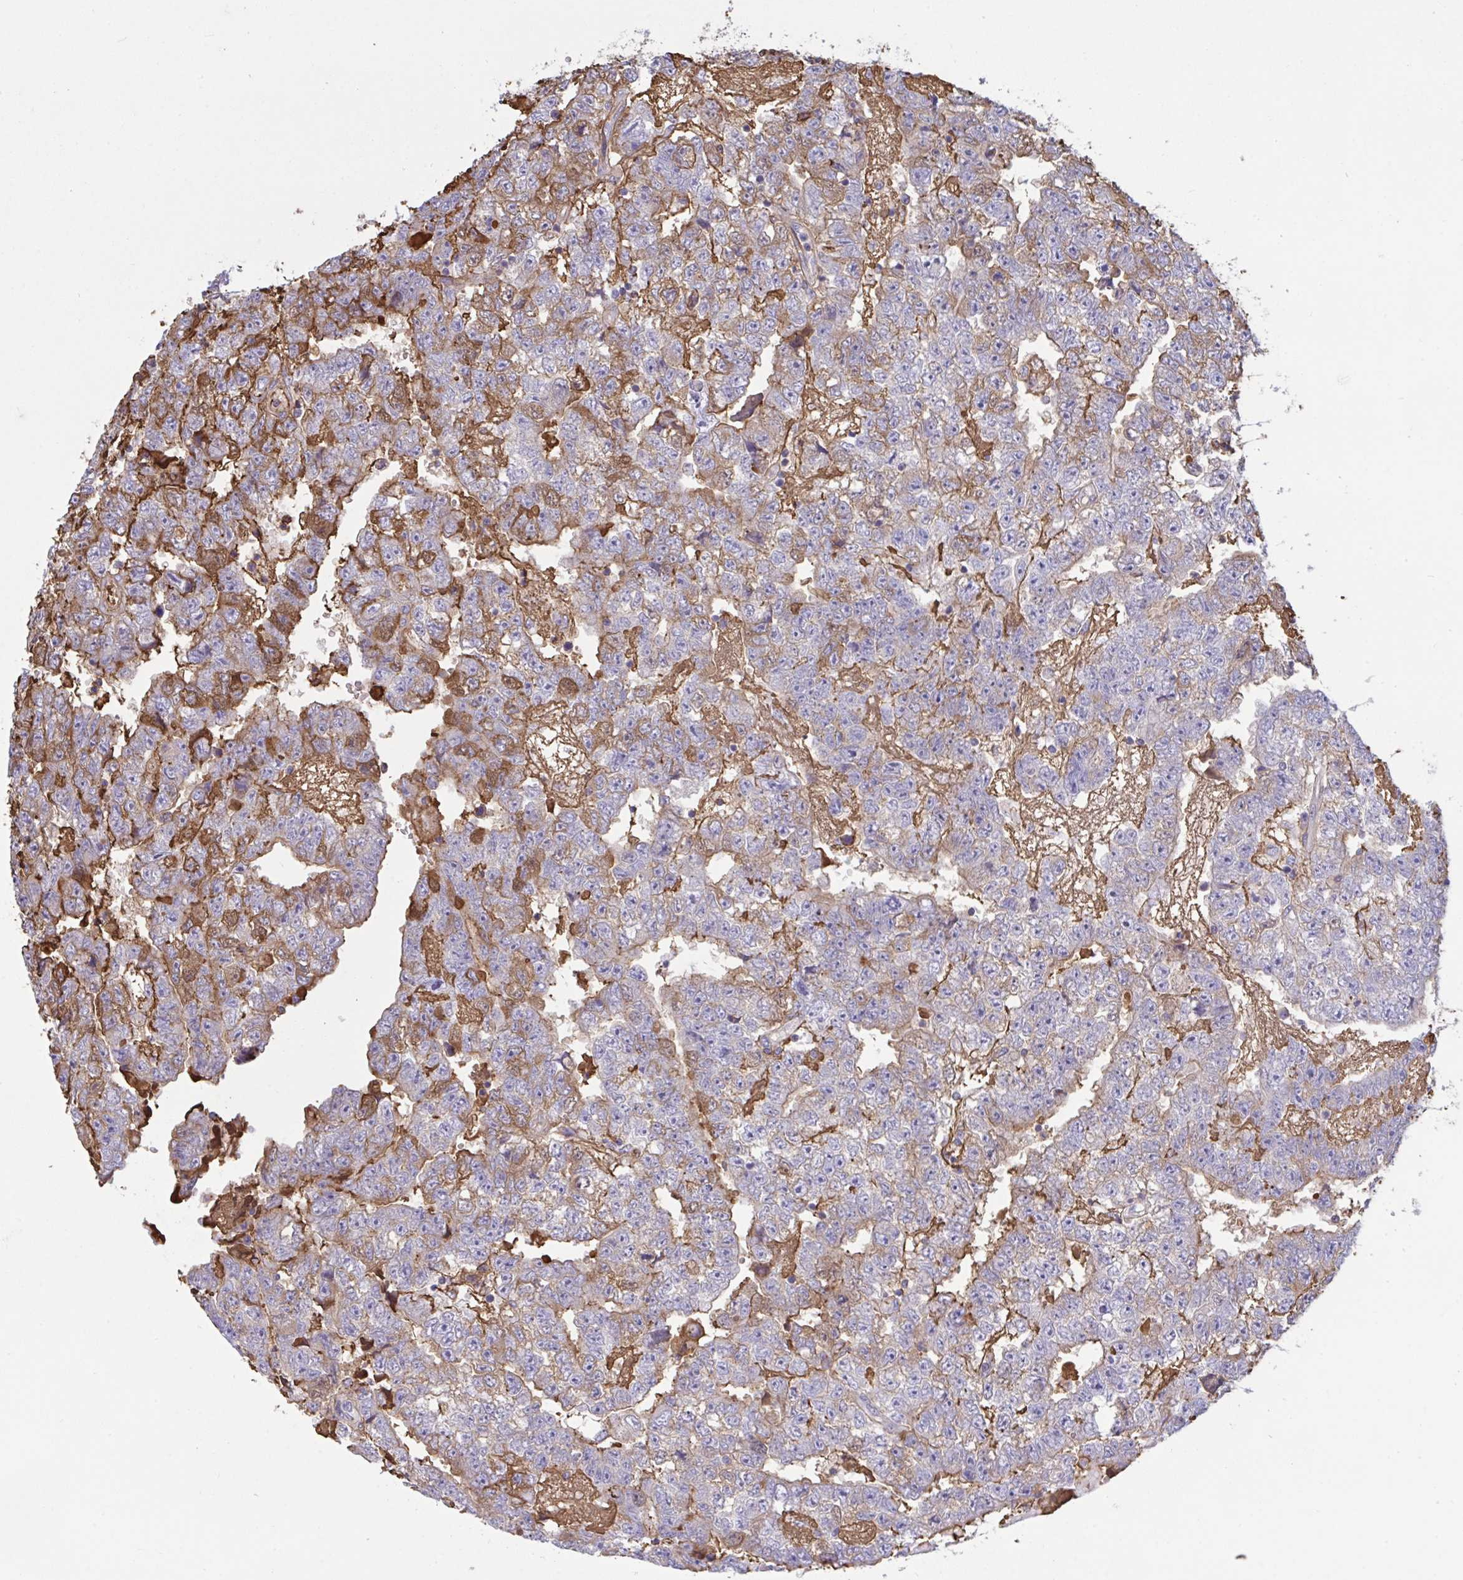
{"staining": {"intensity": "moderate", "quantity": "<25%", "location": "cytoplasmic/membranous"}, "tissue": "testis cancer", "cell_type": "Tumor cells", "image_type": "cancer", "snomed": [{"axis": "morphology", "description": "Carcinoma, Embryonal, NOS"}, {"axis": "topography", "description": "Testis"}], "caption": "Human embryonal carcinoma (testis) stained with a brown dye shows moderate cytoplasmic/membranous positive positivity in approximately <25% of tumor cells.", "gene": "IL1R1", "patient": {"sex": "male", "age": 25}}